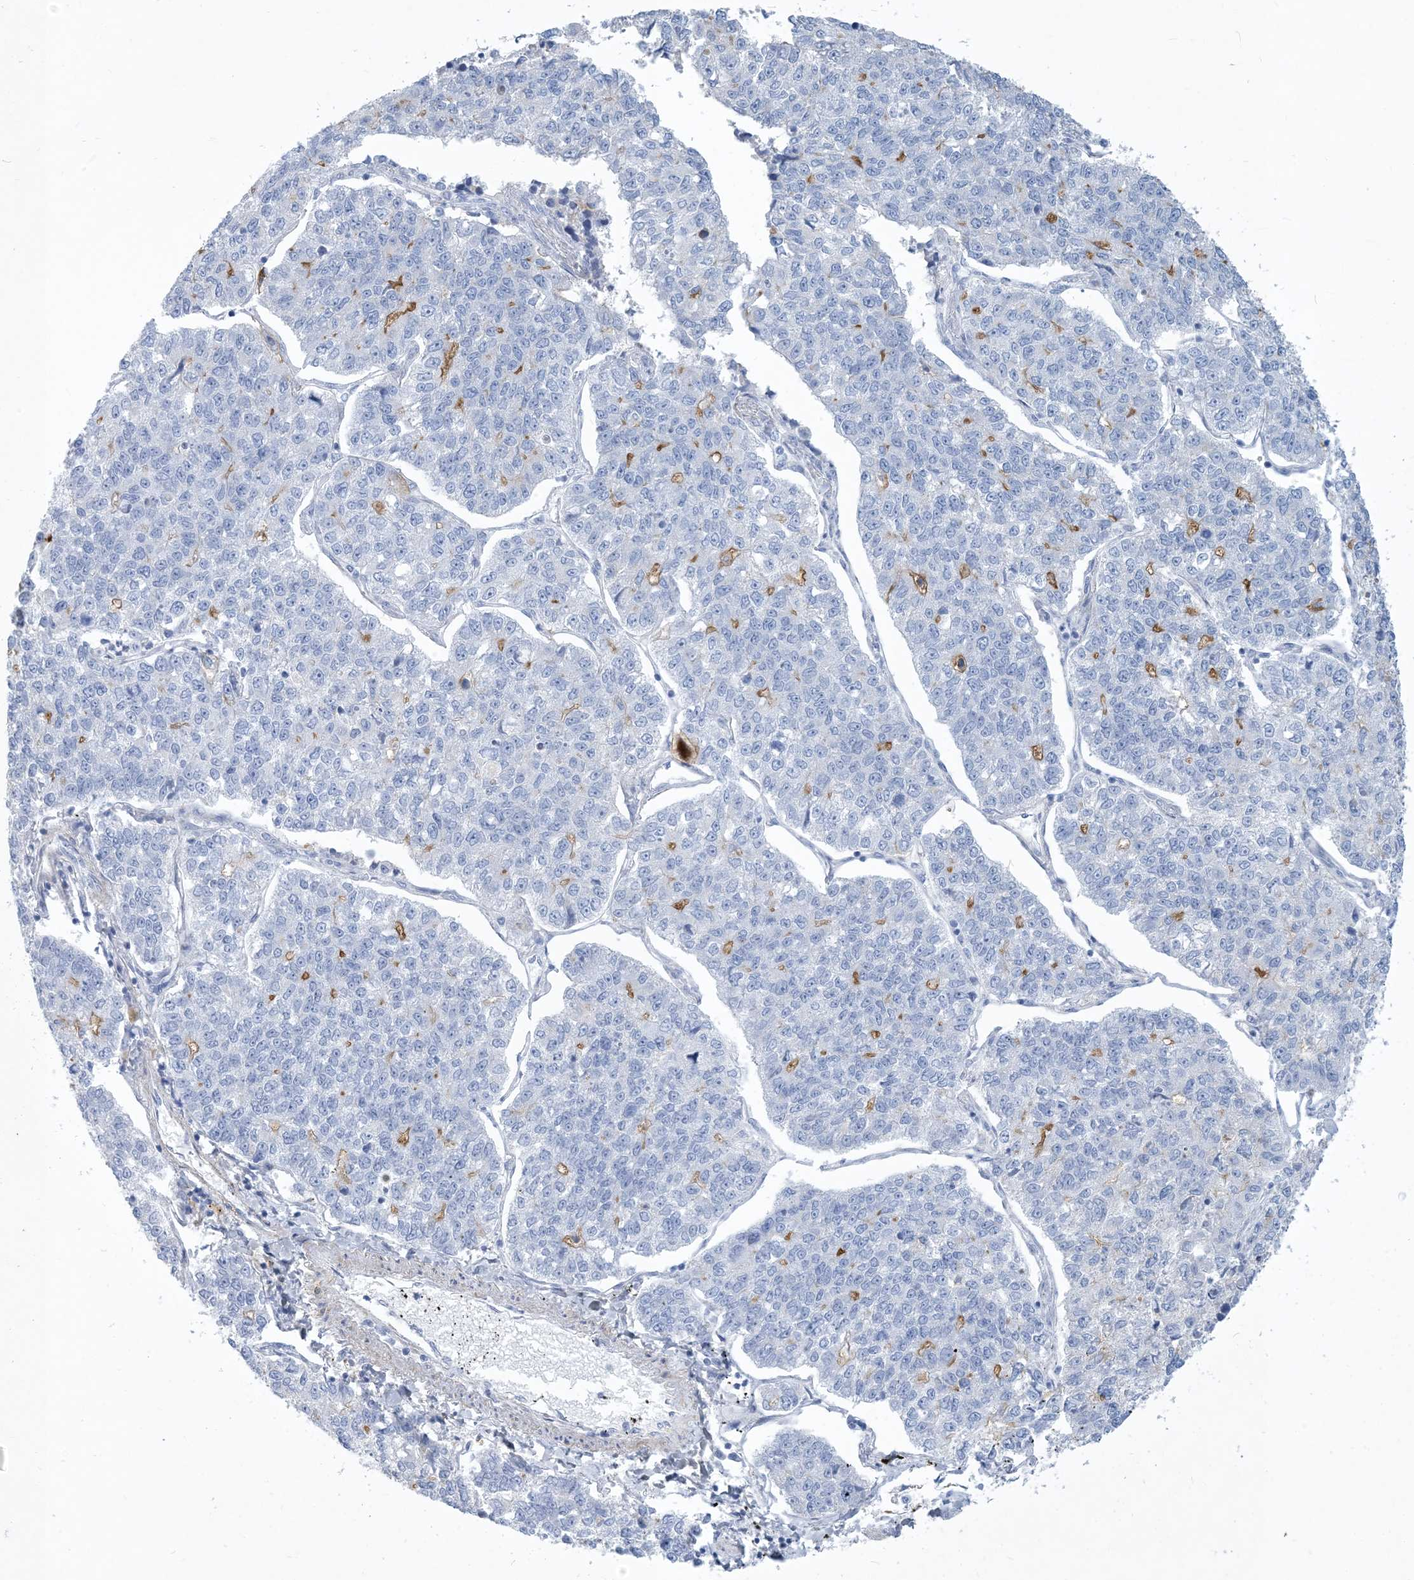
{"staining": {"intensity": "moderate", "quantity": "<25%", "location": "cytoplasmic/membranous"}, "tissue": "lung cancer", "cell_type": "Tumor cells", "image_type": "cancer", "snomed": [{"axis": "morphology", "description": "Adenocarcinoma, NOS"}, {"axis": "topography", "description": "Lung"}], "caption": "This image exhibits immunohistochemistry staining of human lung adenocarcinoma, with low moderate cytoplasmic/membranous staining in about <25% of tumor cells.", "gene": "MOXD1", "patient": {"sex": "male", "age": 49}}